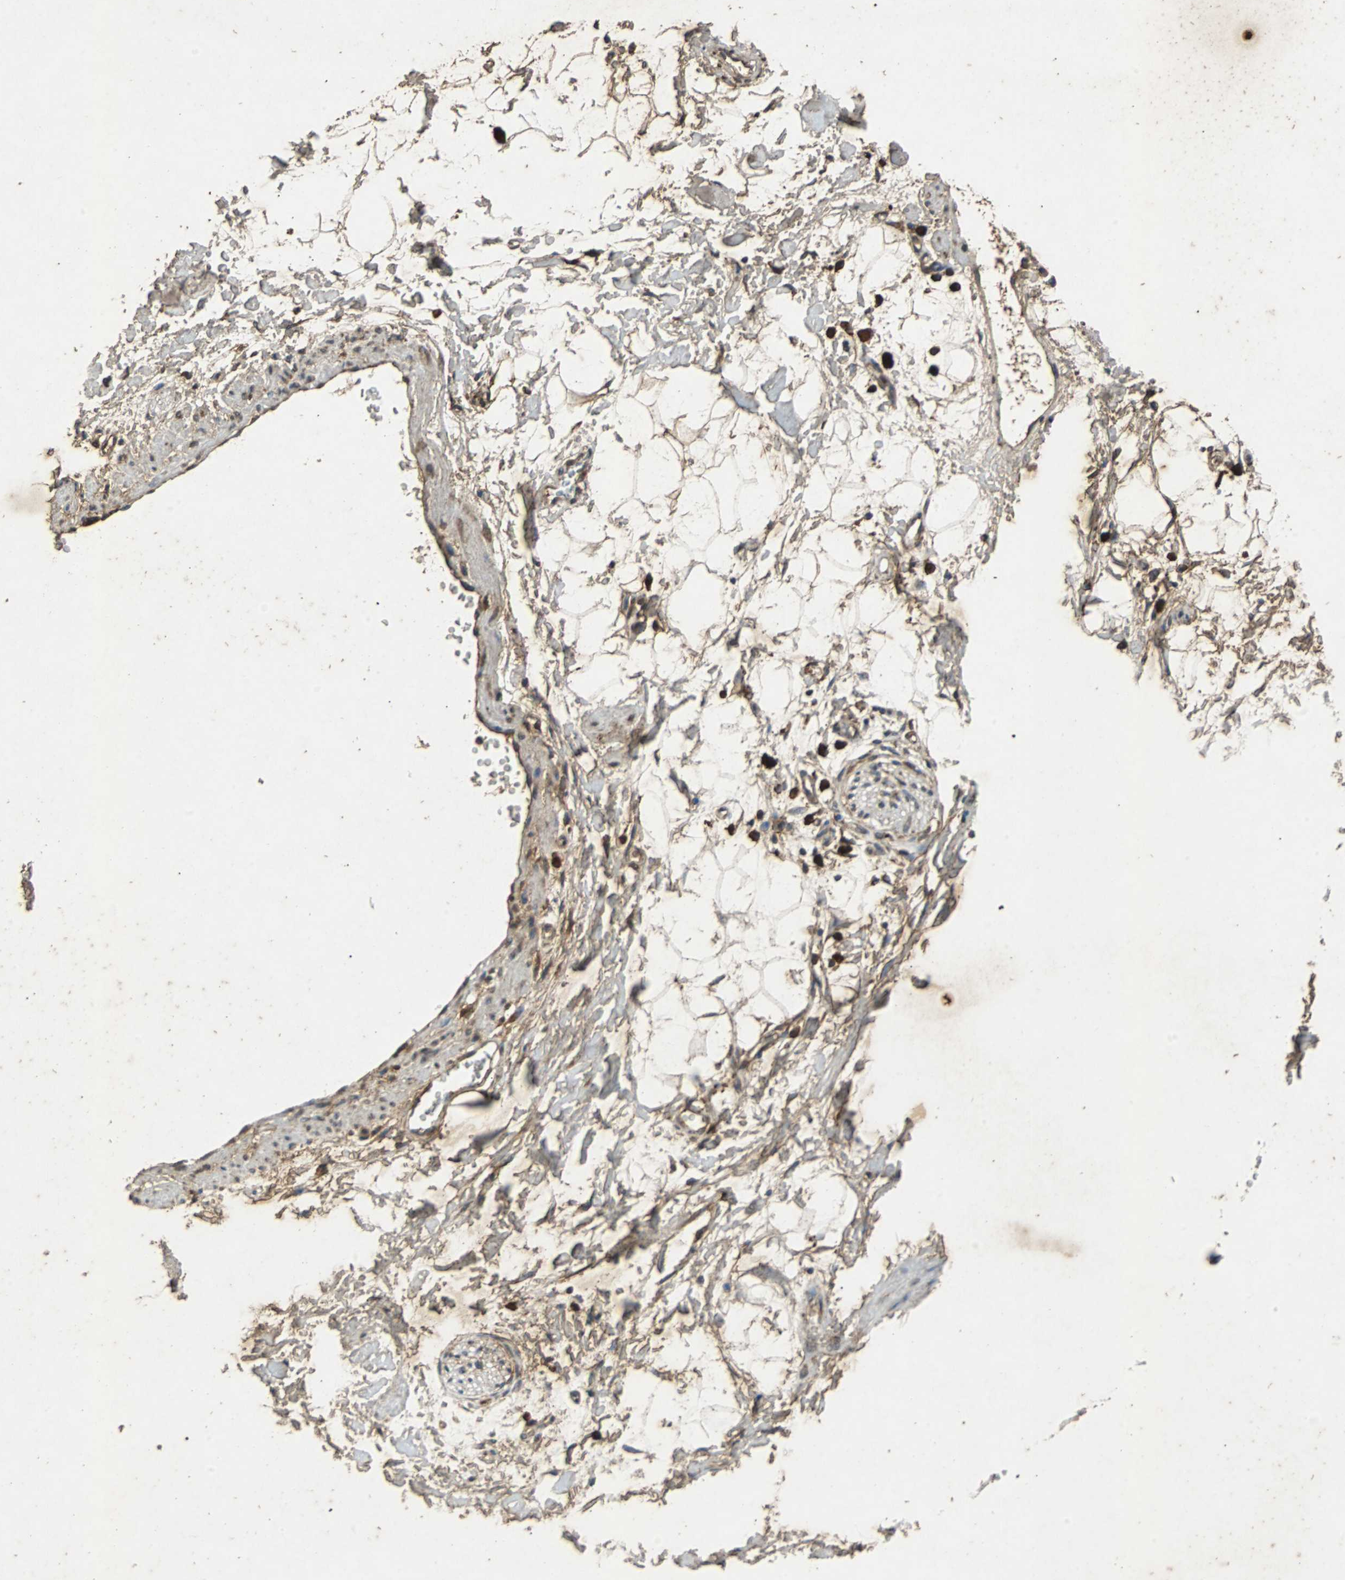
{"staining": {"intensity": "strong", "quantity": ">75%", "location": "cytoplasmic/membranous"}, "tissue": "adipose tissue", "cell_type": "Adipocytes", "image_type": "normal", "snomed": [{"axis": "morphology", "description": "Normal tissue, NOS"}, {"axis": "topography", "description": "Soft tissue"}], "caption": "Immunohistochemical staining of unremarkable adipose tissue shows >75% levels of strong cytoplasmic/membranous protein expression in about >75% of adipocytes.", "gene": "NAA10", "patient": {"sex": "male", "age": 72}}